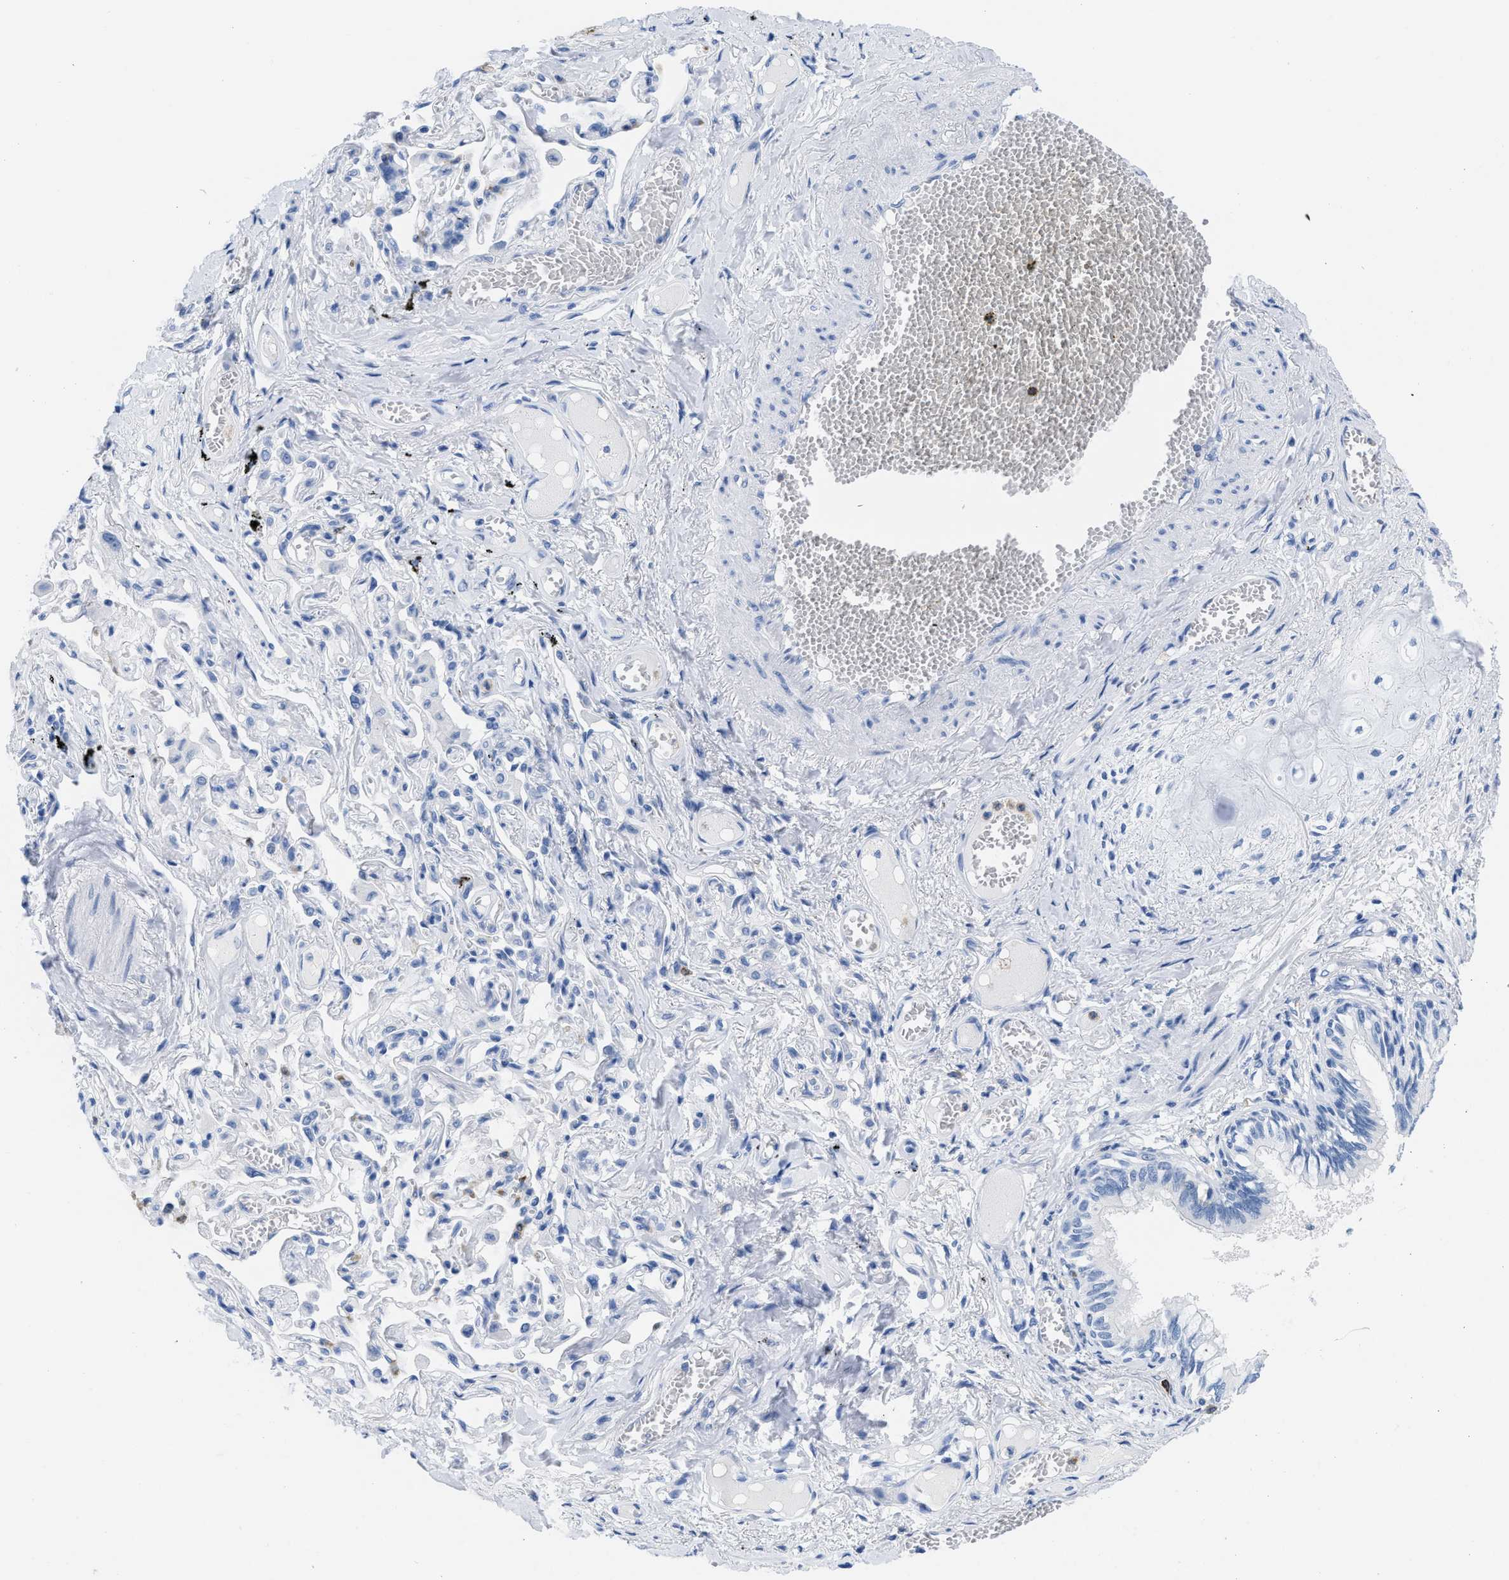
{"staining": {"intensity": "negative", "quantity": "none", "location": "none"}, "tissue": "bronchus", "cell_type": "Respiratory epithelial cells", "image_type": "normal", "snomed": [{"axis": "morphology", "description": "Normal tissue, NOS"}, {"axis": "morphology", "description": "Inflammation, NOS"}, {"axis": "topography", "description": "Cartilage tissue"}, {"axis": "topography", "description": "Lung"}], "caption": "IHC micrograph of benign bronchus stained for a protein (brown), which displays no positivity in respiratory epithelial cells. (DAB immunohistochemistry (IHC) visualized using brightfield microscopy, high magnification).", "gene": "CR1", "patient": {"sex": "male", "age": 71}}